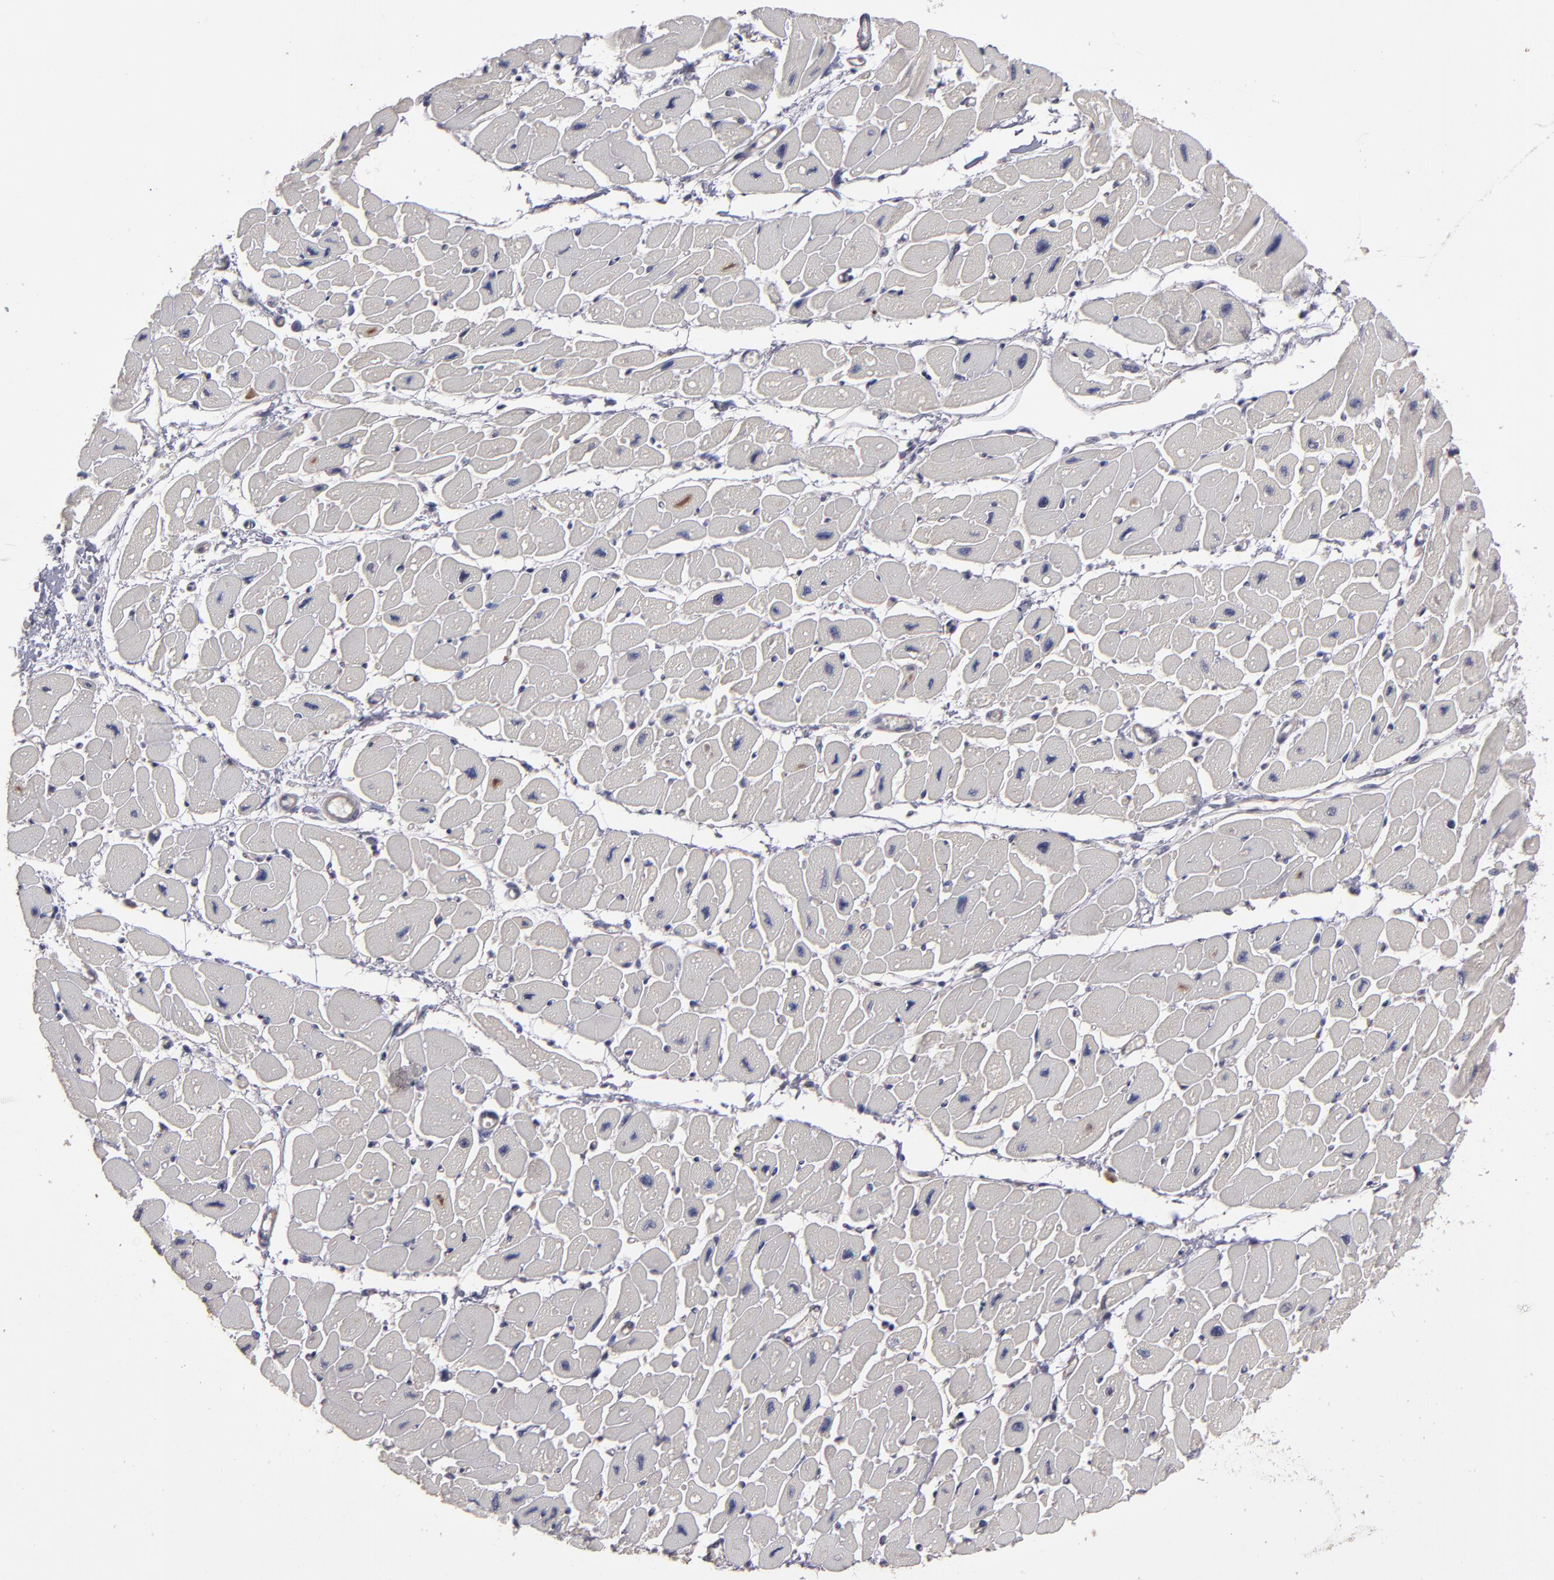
{"staining": {"intensity": "negative", "quantity": "none", "location": "none"}, "tissue": "heart muscle", "cell_type": "Cardiomyocytes", "image_type": "normal", "snomed": [{"axis": "morphology", "description": "Normal tissue, NOS"}, {"axis": "topography", "description": "Heart"}], "caption": "An immunohistochemistry (IHC) histopathology image of normal heart muscle is shown. There is no staining in cardiomyocytes of heart muscle.", "gene": "CTSO", "patient": {"sex": "female", "age": 54}}